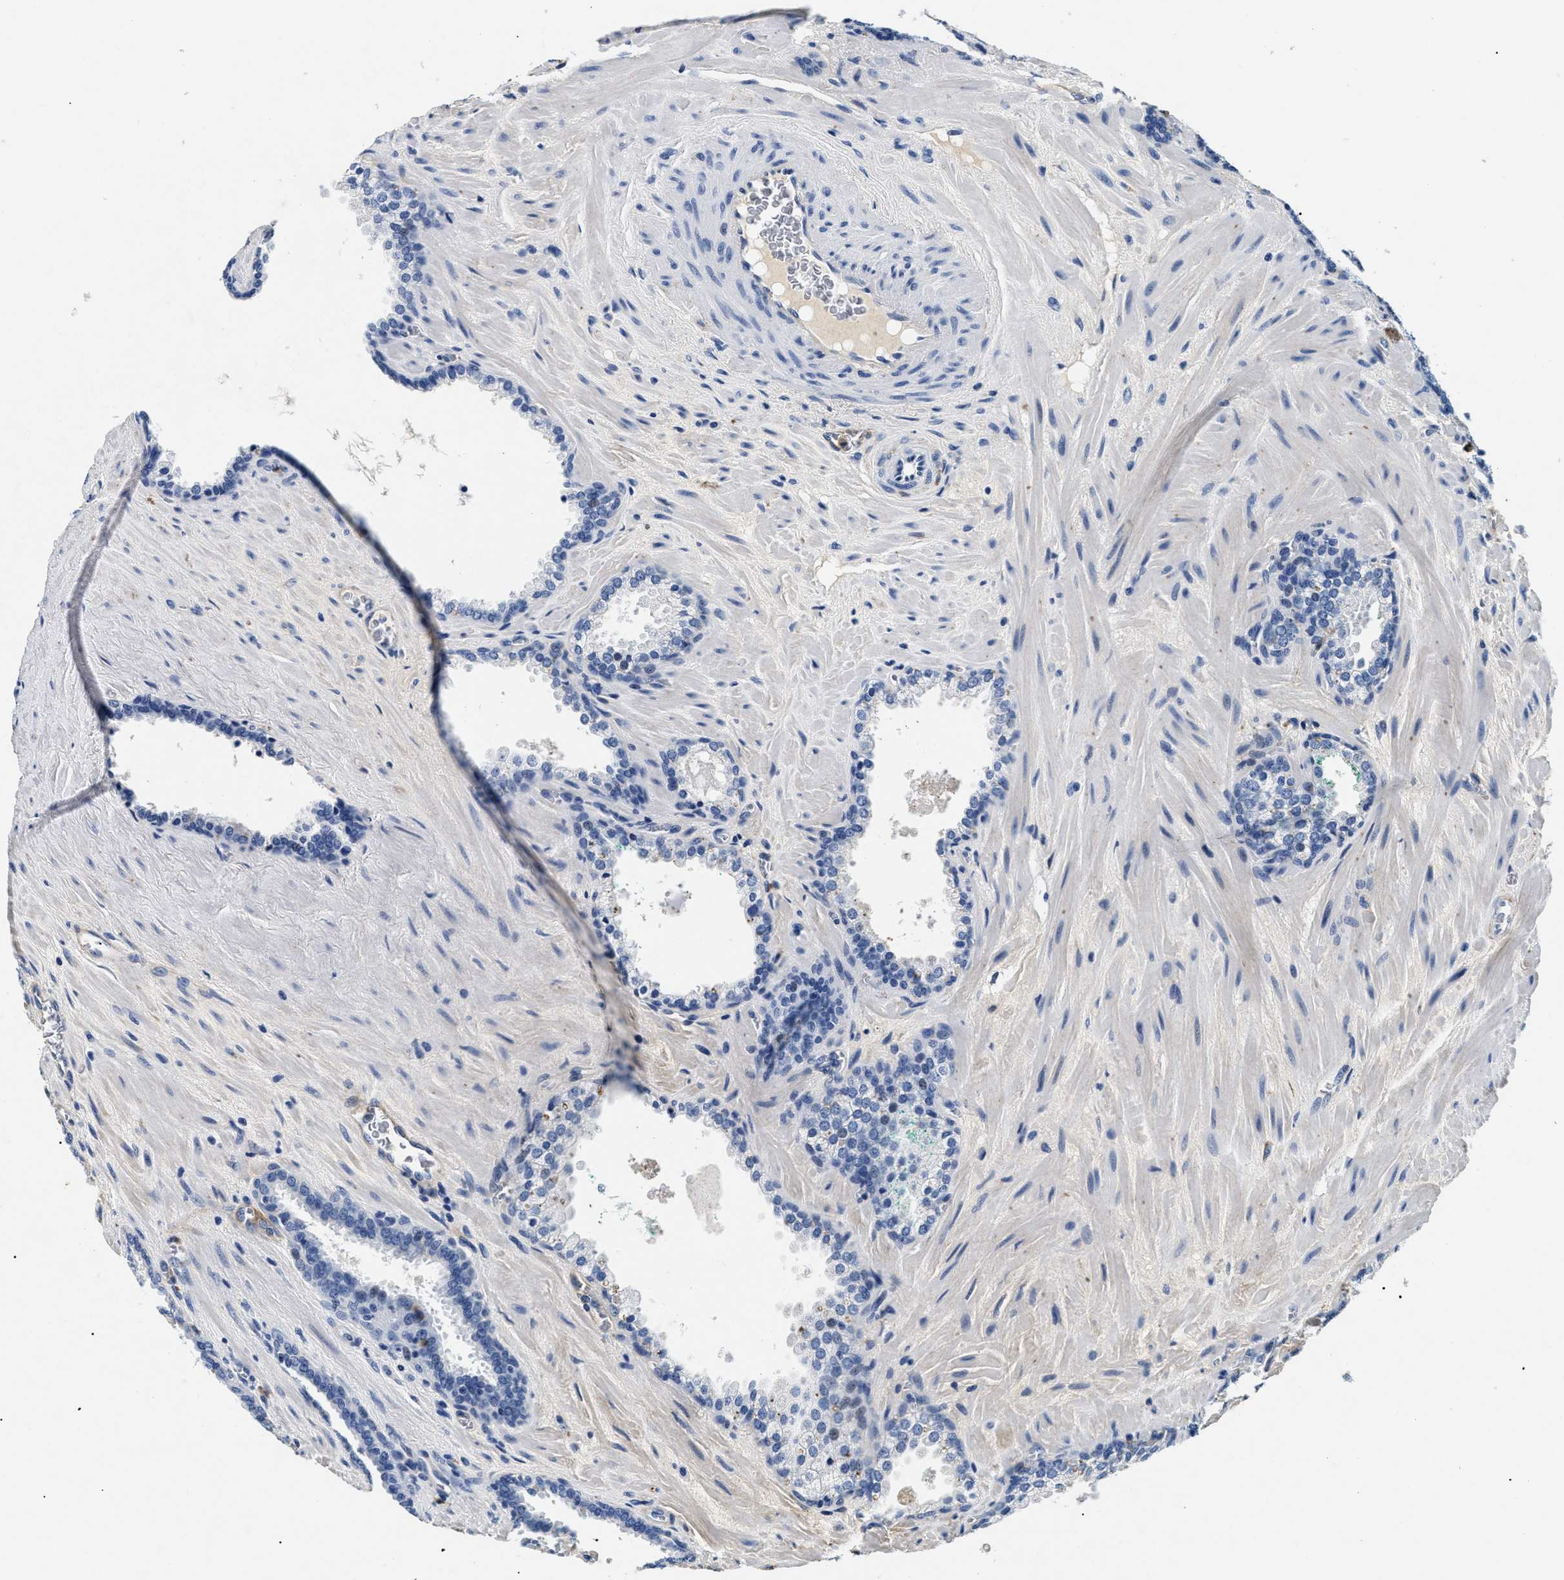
{"staining": {"intensity": "negative", "quantity": "none", "location": "none"}, "tissue": "prostate cancer", "cell_type": "Tumor cells", "image_type": "cancer", "snomed": [{"axis": "morphology", "description": "Adenocarcinoma, Low grade"}, {"axis": "topography", "description": "Prostate"}], "caption": "IHC of prostate low-grade adenocarcinoma displays no staining in tumor cells.", "gene": "LAMA3", "patient": {"sex": "male", "age": 63}}